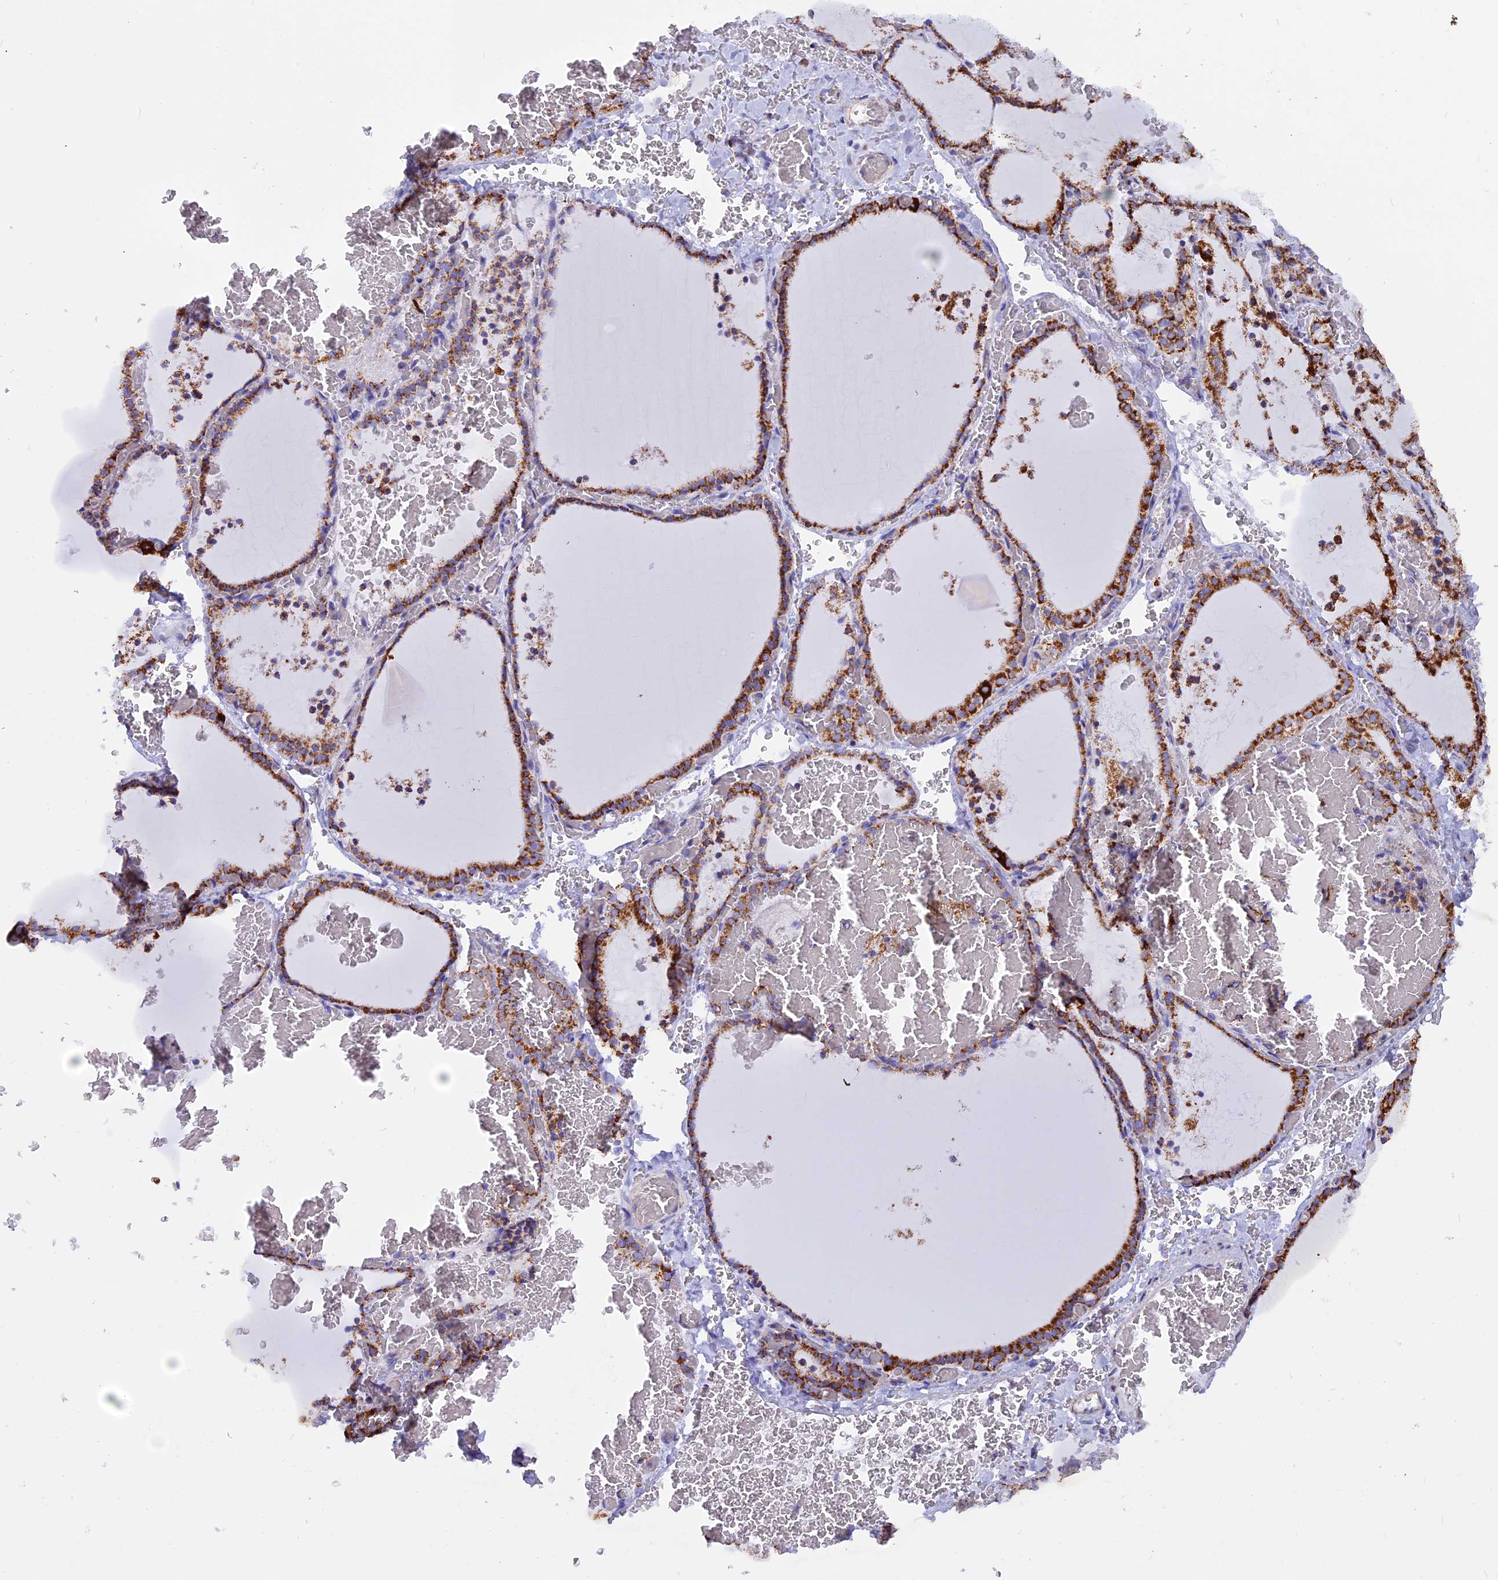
{"staining": {"intensity": "strong", "quantity": ">75%", "location": "cytoplasmic/membranous"}, "tissue": "thyroid gland", "cell_type": "Glandular cells", "image_type": "normal", "snomed": [{"axis": "morphology", "description": "Normal tissue, NOS"}, {"axis": "topography", "description": "Thyroid gland"}], "caption": "Protein staining shows strong cytoplasmic/membranous staining in approximately >75% of glandular cells in unremarkable thyroid gland.", "gene": "GCDH", "patient": {"sex": "female", "age": 39}}